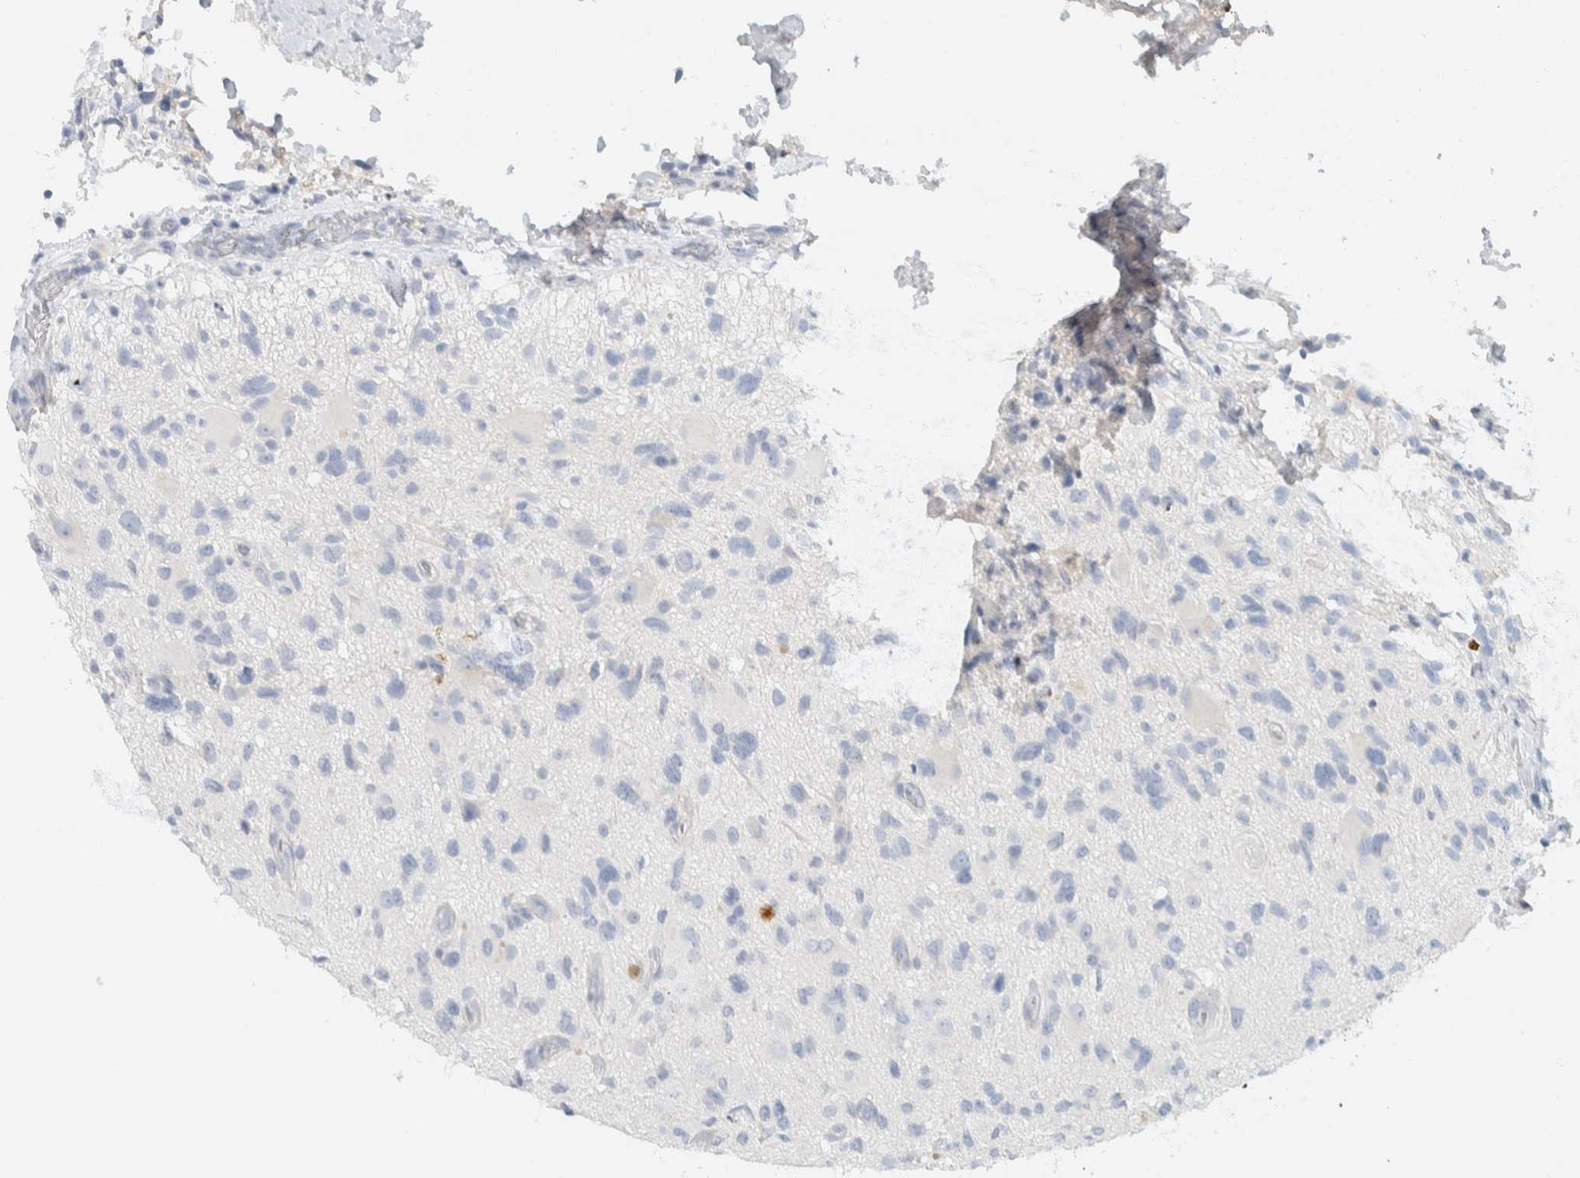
{"staining": {"intensity": "negative", "quantity": "none", "location": "none"}, "tissue": "glioma", "cell_type": "Tumor cells", "image_type": "cancer", "snomed": [{"axis": "morphology", "description": "Glioma, malignant, High grade"}, {"axis": "topography", "description": "Brain"}], "caption": "This histopathology image is of malignant glioma (high-grade) stained with IHC to label a protein in brown with the nuclei are counter-stained blue. There is no positivity in tumor cells.", "gene": "ALOX12B", "patient": {"sex": "male", "age": 33}}